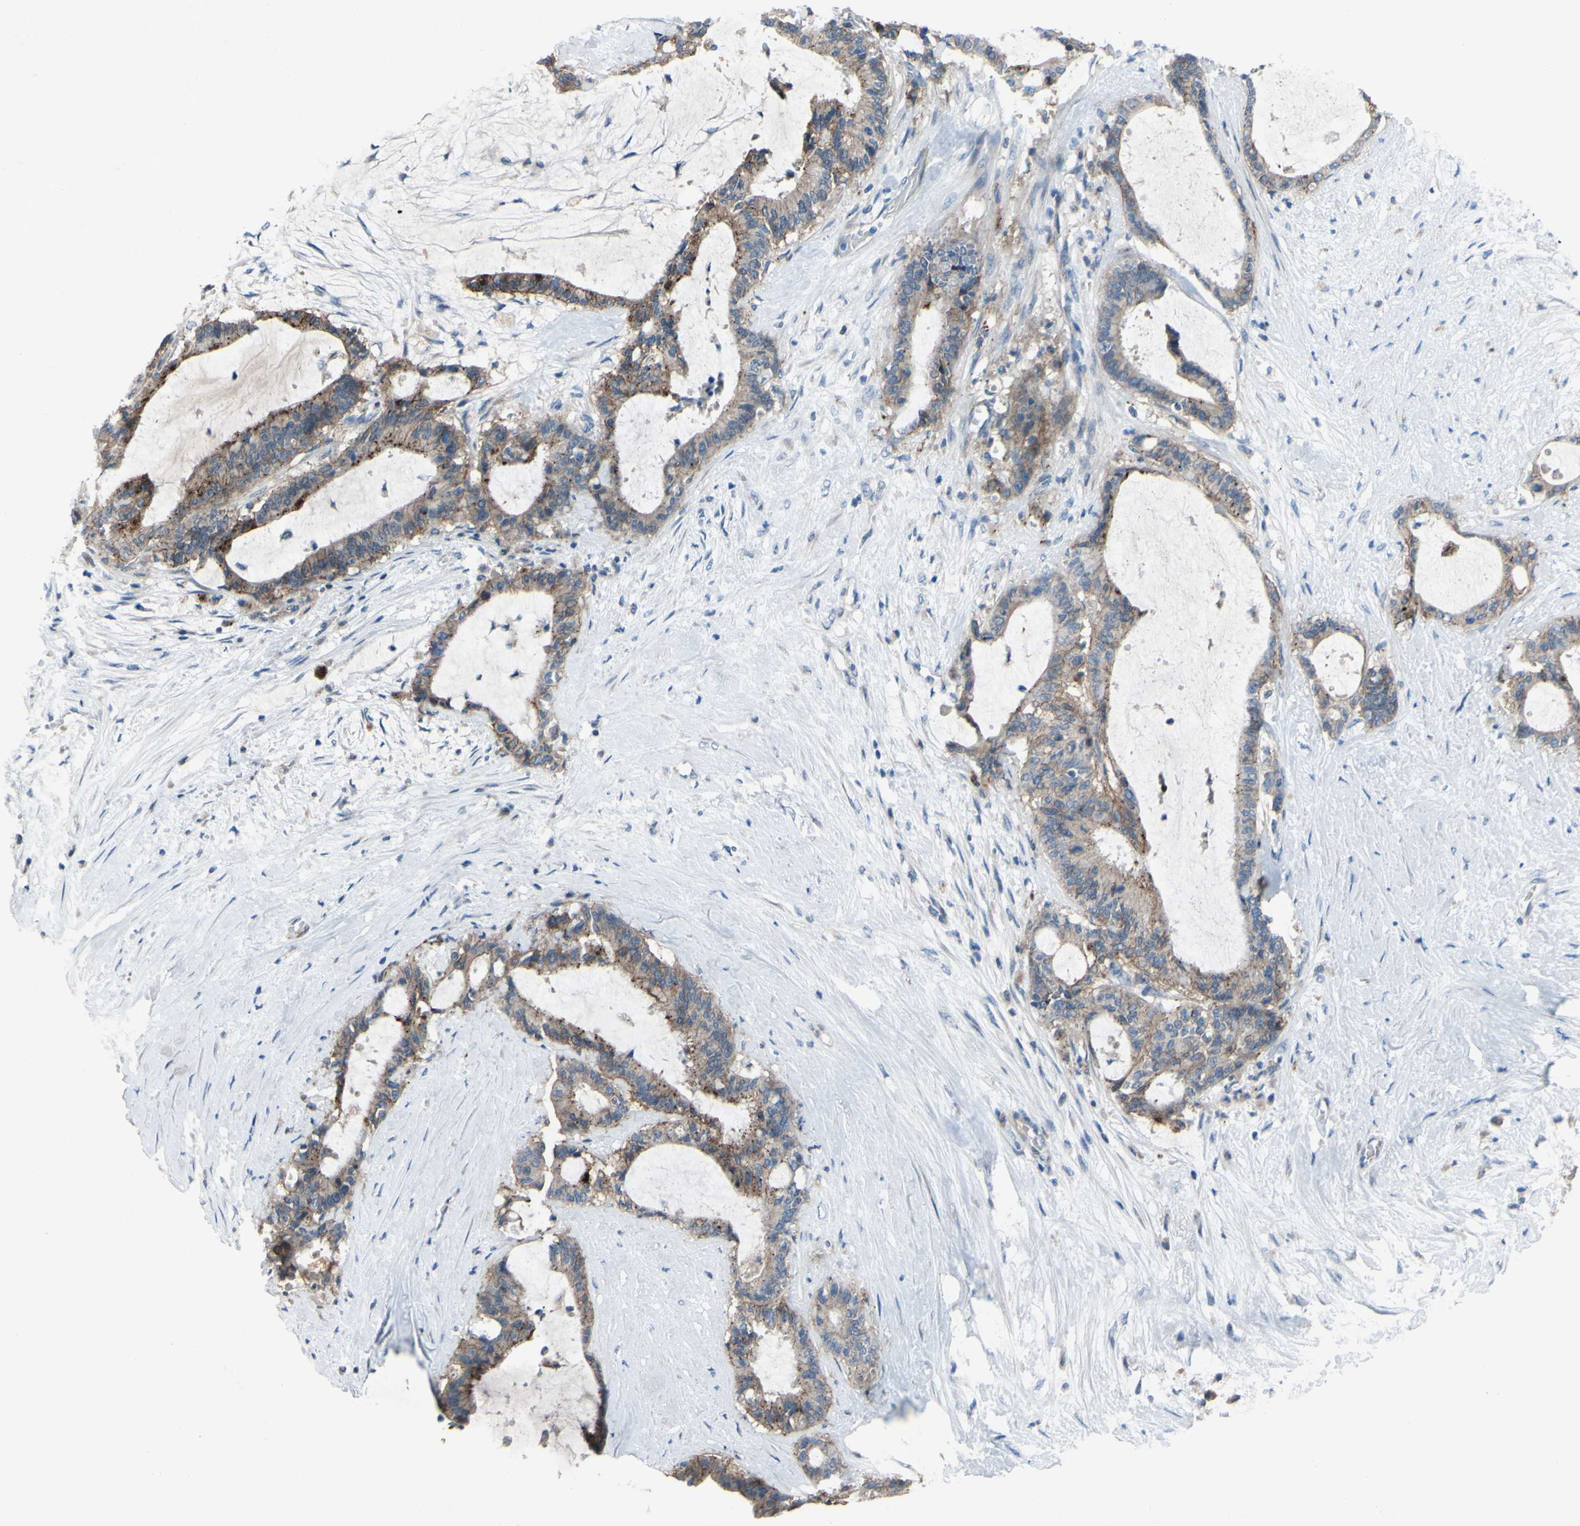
{"staining": {"intensity": "moderate", "quantity": ">75%", "location": "cytoplasmic/membranous"}, "tissue": "liver cancer", "cell_type": "Tumor cells", "image_type": "cancer", "snomed": [{"axis": "morphology", "description": "Cholangiocarcinoma"}, {"axis": "topography", "description": "Liver"}], "caption": "IHC photomicrograph of neoplastic tissue: human liver cancer stained using IHC shows medium levels of moderate protein expression localized specifically in the cytoplasmic/membranous of tumor cells, appearing as a cytoplasmic/membranous brown color.", "gene": "CDCP1", "patient": {"sex": "female", "age": 73}}